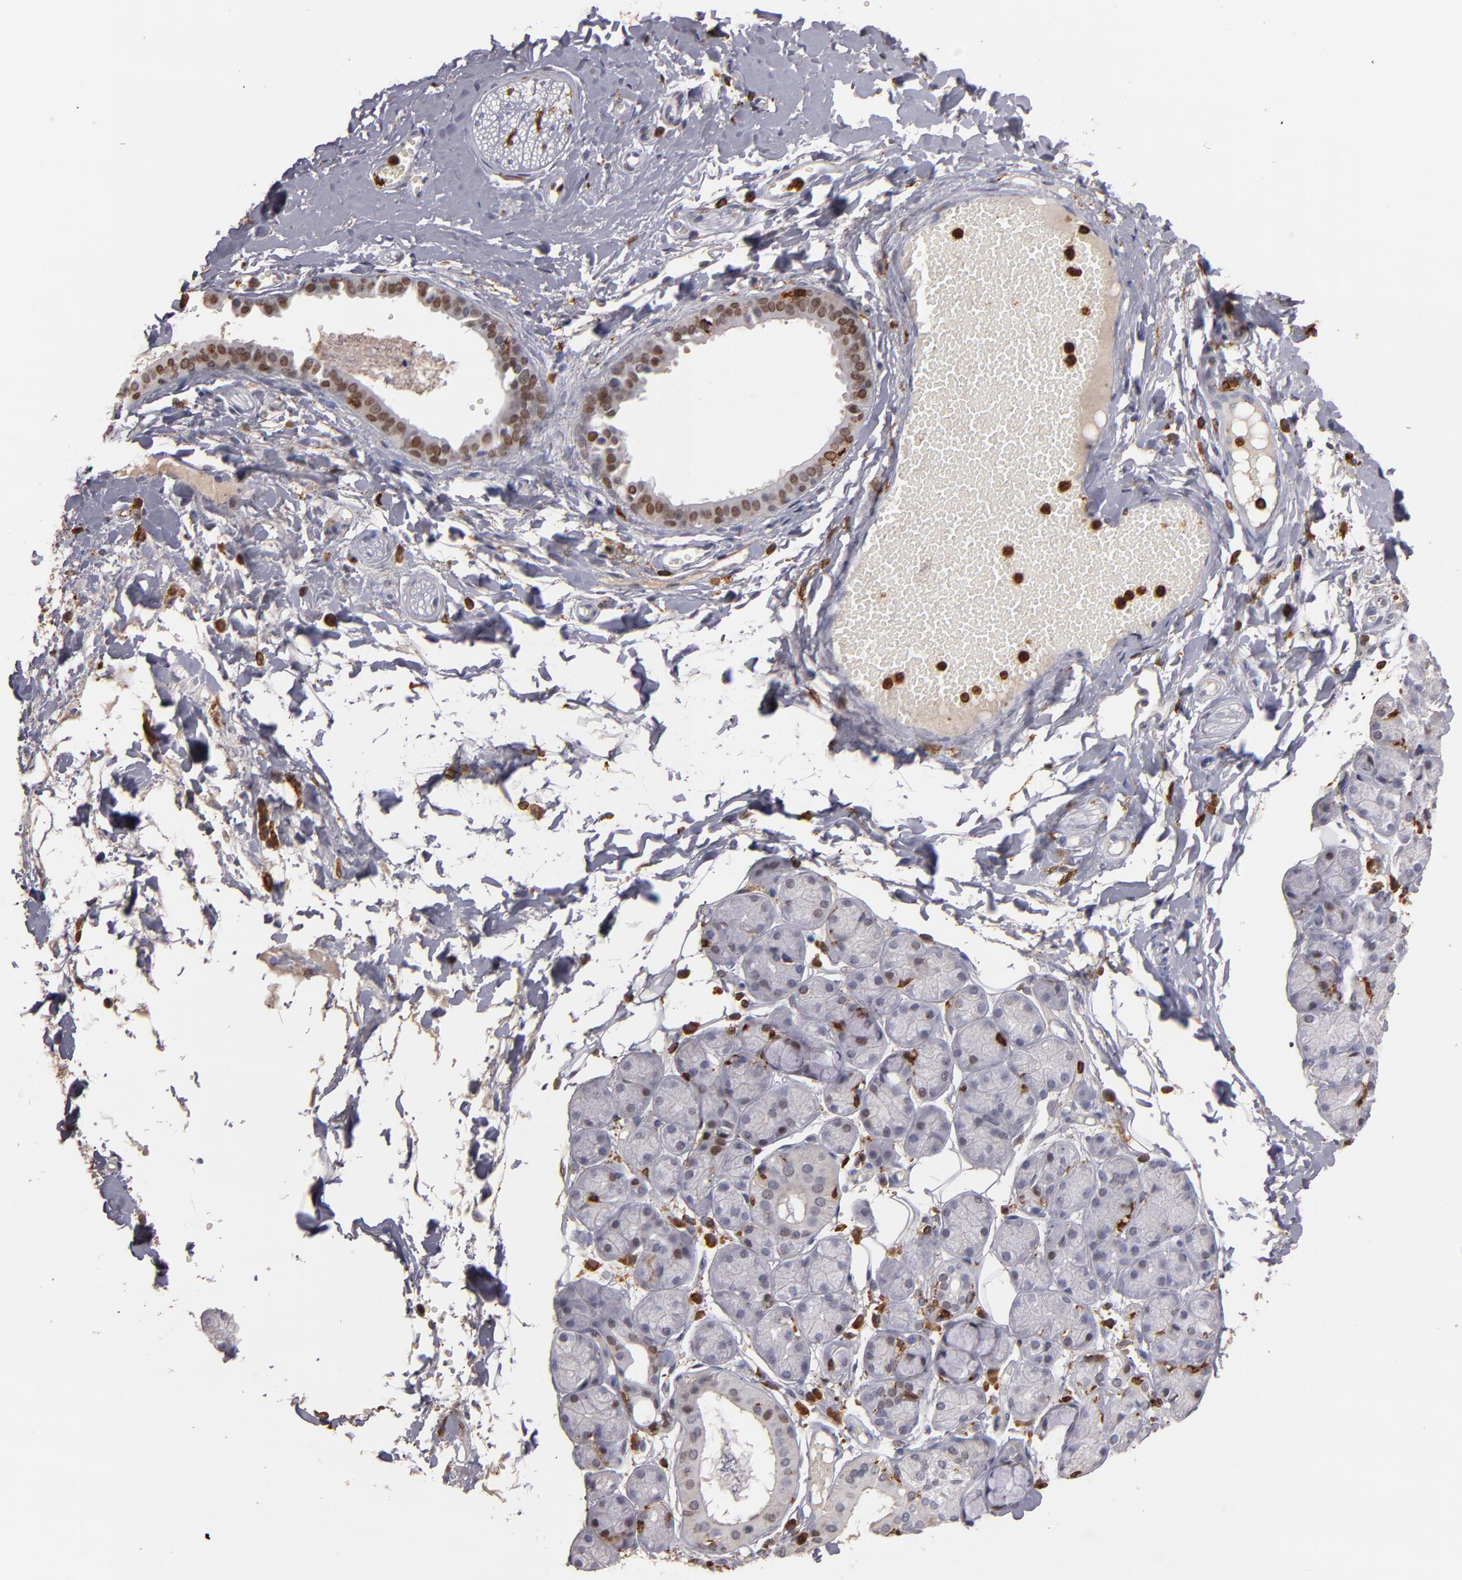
{"staining": {"intensity": "weak", "quantity": "<25%", "location": "nuclear"}, "tissue": "salivary gland", "cell_type": "Glandular cells", "image_type": "normal", "snomed": [{"axis": "morphology", "description": "Normal tissue, NOS"}, {"axis": "topography", "description": "Skeletal muscle"}, {"axis": "topography", "description": "Oral tissue"}, {"axis": "topography", "description": "Salivary gland"}, {"axis": "topography", "description": "Peripheral nerve tissue"}], "caption": "Immunohistochemical staining of unremarkable human salivary gland demonstrates no significant staining in glandular cells.", "gene": "WAS", "patient": {"sex": "male", "age": 54}}